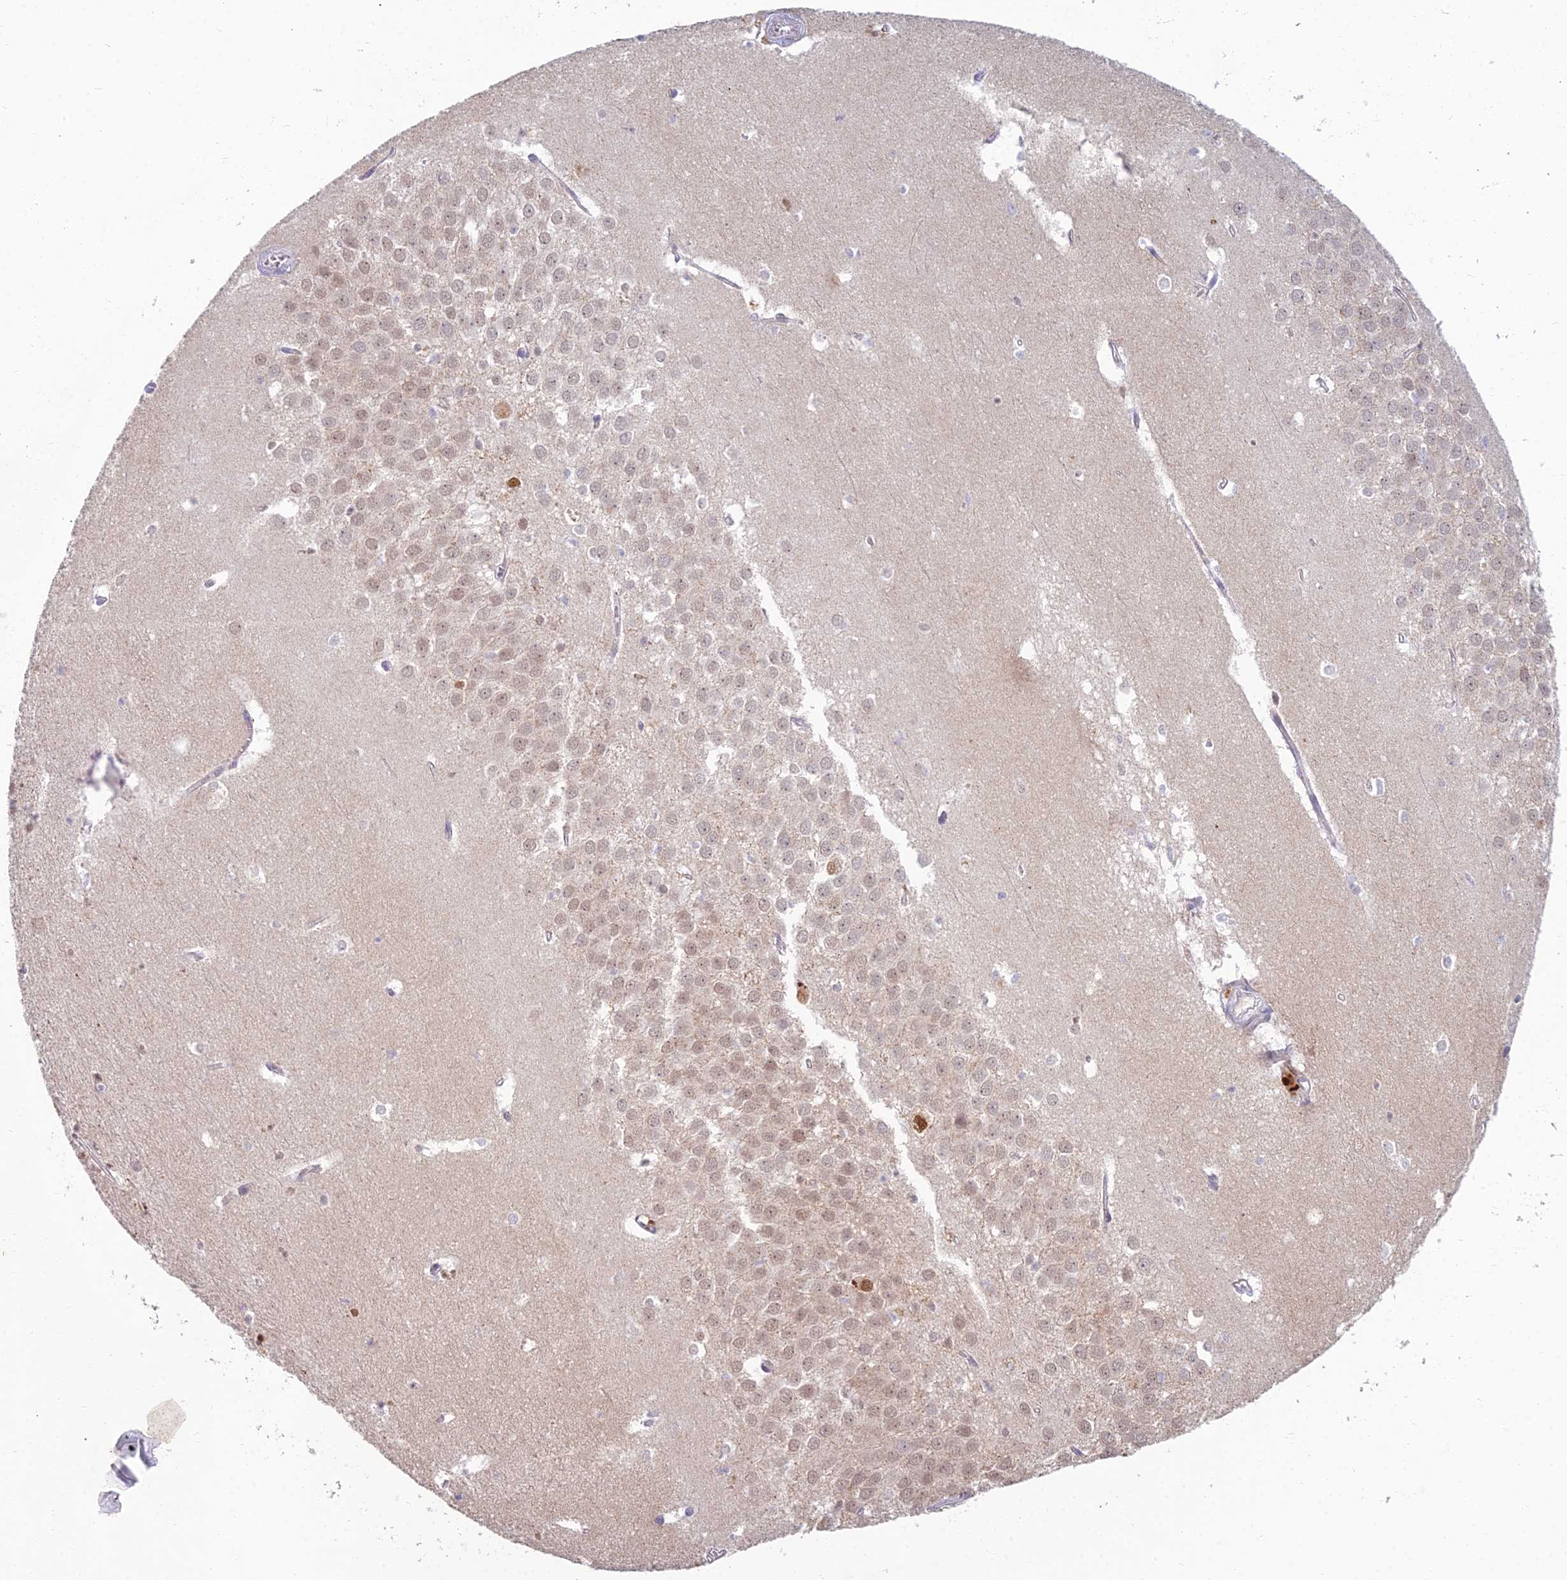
{"staining": {"intensity": "negative", "quantity": "none", "location": "none"}, "tissue": "hippocampus", "cell_type": "Glial cells", "image_type": "normal", "snomed": [{"axis": "morphology", "description": "Normal tissue, NOS"}, {"axis": "topography", "description": "Hippocampus"}], "caption": "DAB immunohistochemical staining of unremarkable hippocampus exhibits no significant expression in glial cells. (Stains: DAB IHC with hematoxylin counter stain, Microscopy: brightfield microscopy at high magnification).", "gene": "ABHD17A", "patient": {"sex": "female", "age": 64}}